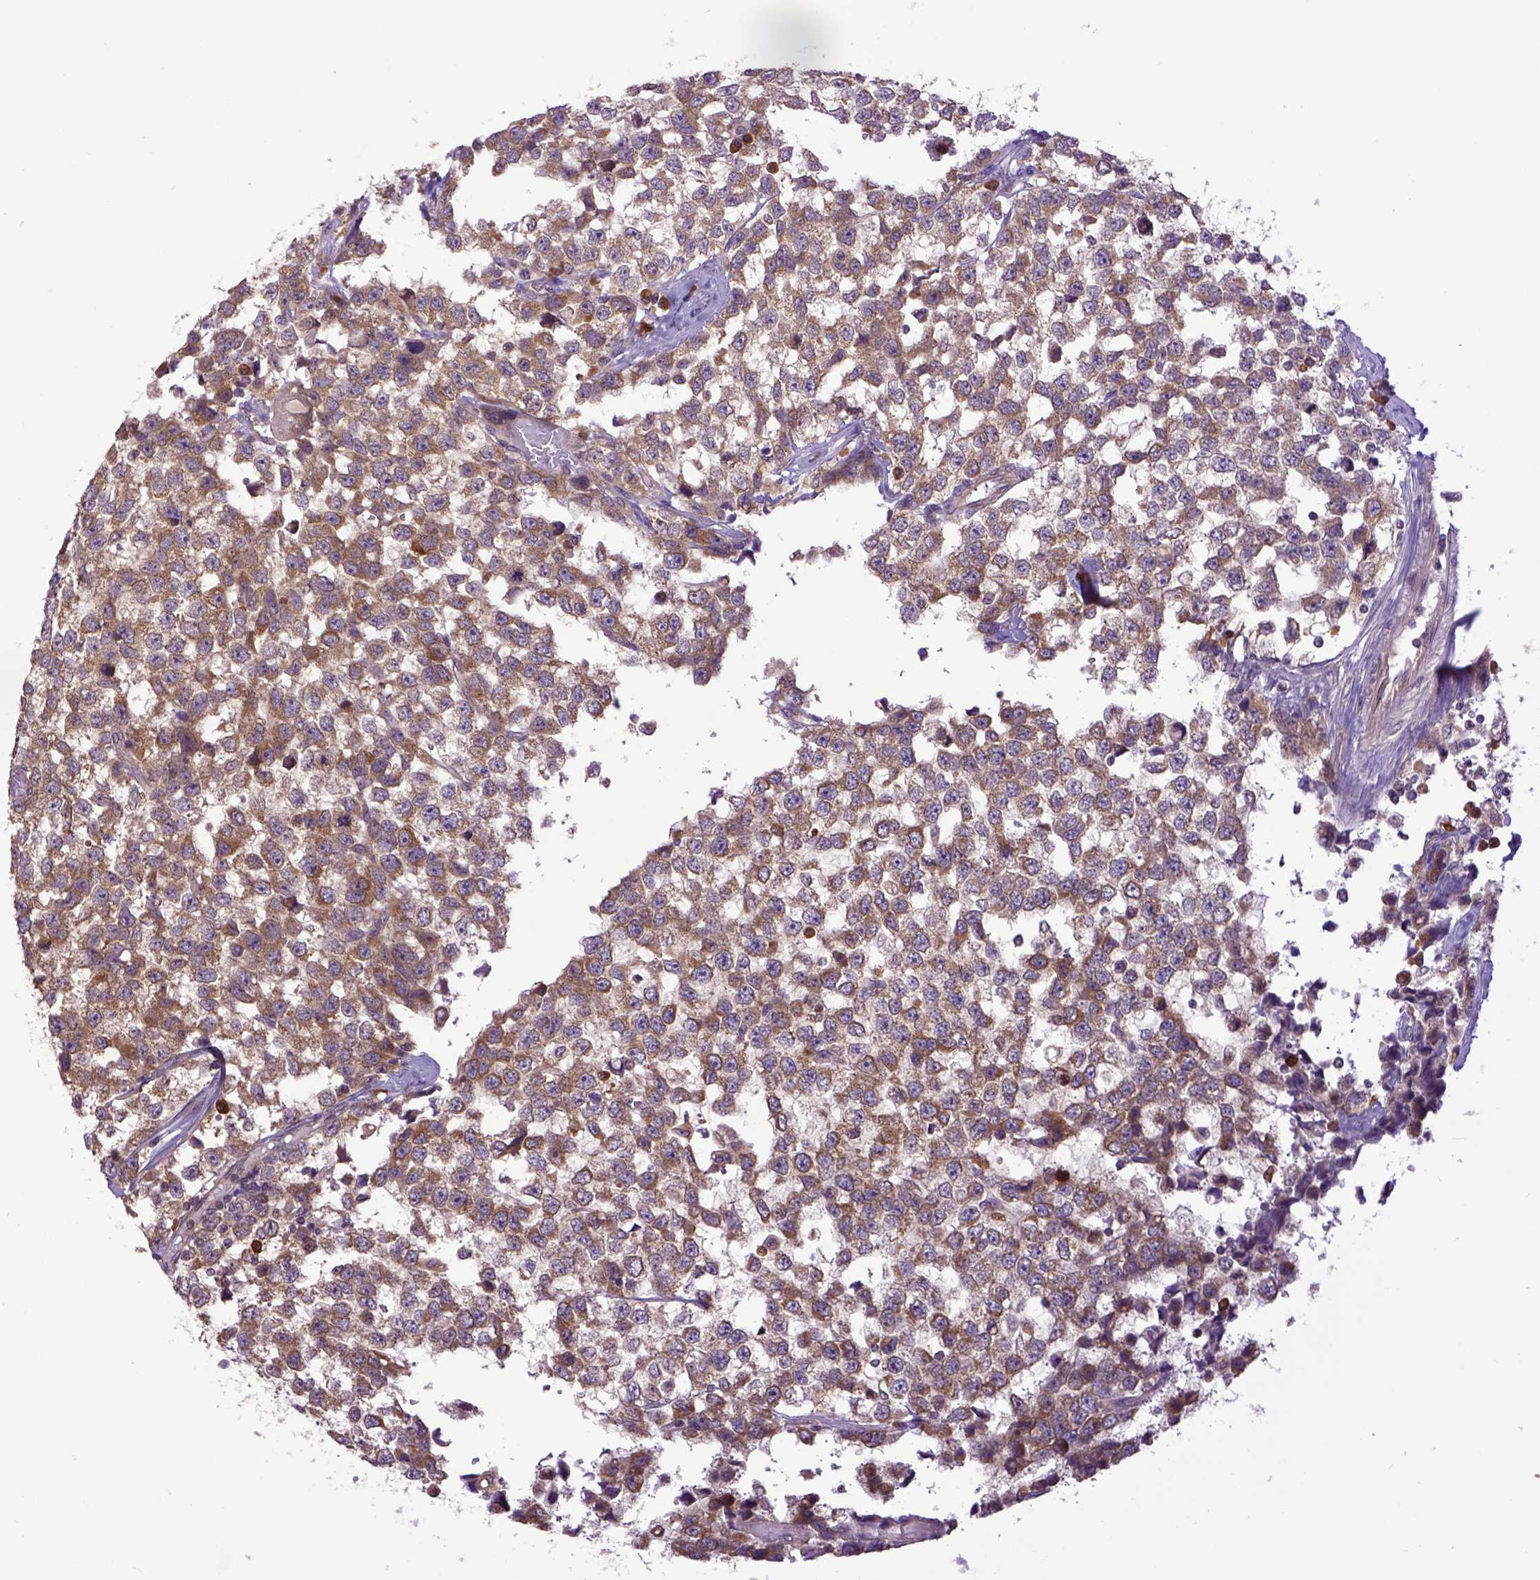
{"staining": {"intensity": "moderate", "quantity": ">75%", "location": "cytoplasmic/membranous"}, "tissue": "testis cancer", "cell_type": "Tumor cells", "image_type": "cancer", "snomed": [{"axis": "morphology", "description": "Seminoma, NOS"}, {"axis": "topography", "description": "Testis"}], "caption": "Protein staining exhibits moderate cytoplasmic/membranous expression in approximately >75% of tumor cells in testis cancer (seminoma). Nuclei are stained in blue.", "gene": "ARL1", "patient": {"sex": "male", "age": 34}}